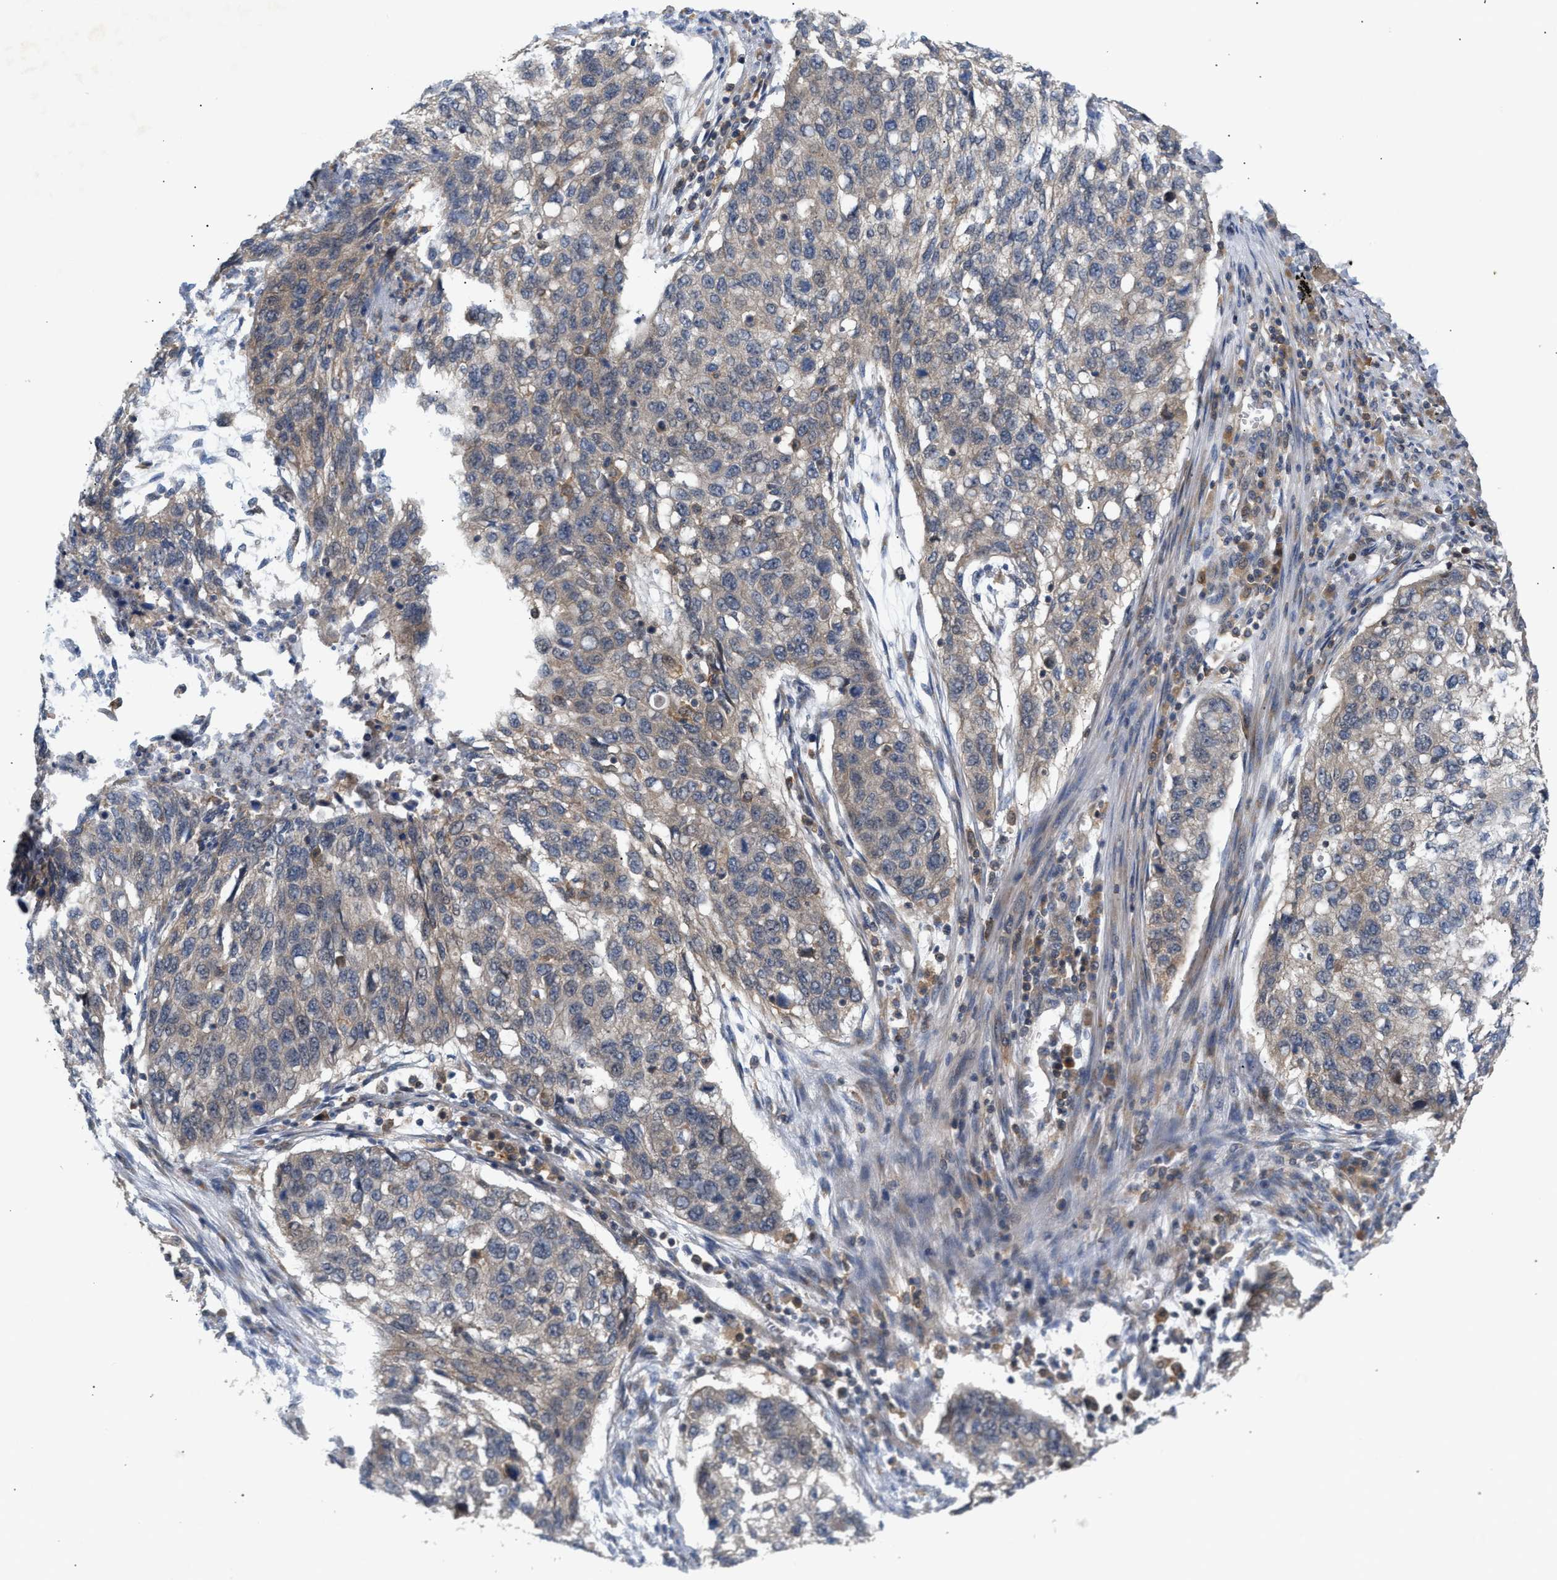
{"staining": {"intensity": "weak", "quantity": "25%-75%", "location": "cytoplasmic/membranous"}, "tissue": "lung cancer", "cell_type": "Tumor cells", "image_type": "cancer", "snomed": [{"axis": "morphology", "description": "Squamous cell carcinoma, NOS"}, {"axis": "topography", "description": "Lung"}], "caption": "A micrograph showing weak cytoplasmic/membranous staining in approximately 25%-75% of tumor cells in squamous cell carcinoma (lung), as visualized by brown immunohistochemical staining.", "gene": "DBNL", "patient": {"sex": "female", "age": 63}}